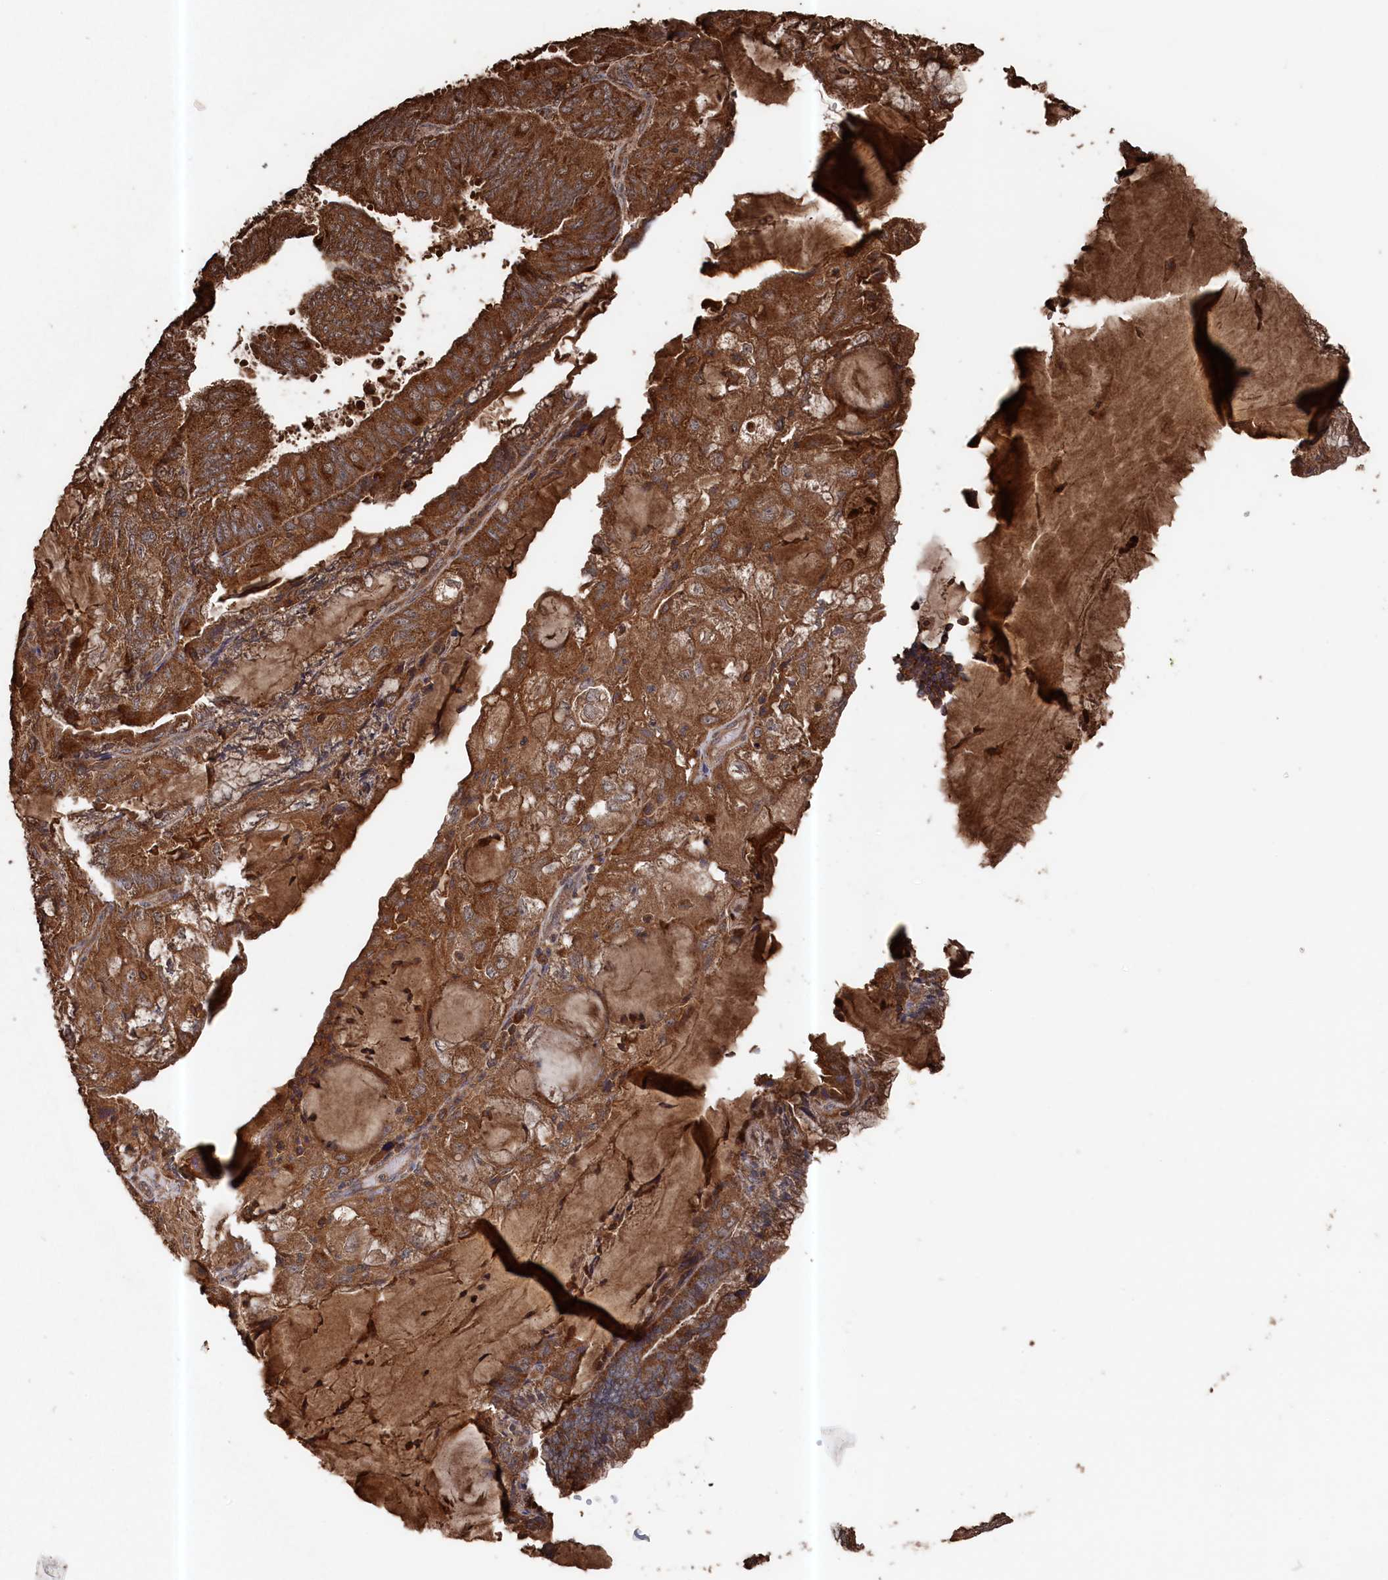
{"staining": {"intensity": "strong", "quantity": ">75%", "location": "cytoplasmic/membranous"}, "tissue": "endometrial cancer", "cell_type": "Tumor cells", "image_type": "cancer", "snomed": [{"axis": "morphology", "description": "Adenocarcinoma, NOS"}, {"axis": "topography", "description": "Endometrium"}], "caption": "Immunohistochemical staining of endometrial cancer exhibits high levels of strong cytoplasmic/membranous staining in about >75% of tumor cells. (brown staining indicates protein expression, while blue staining denotes nuclei).", "gene": "SNX33", "patient": {"sex": "female", "age": 81}}